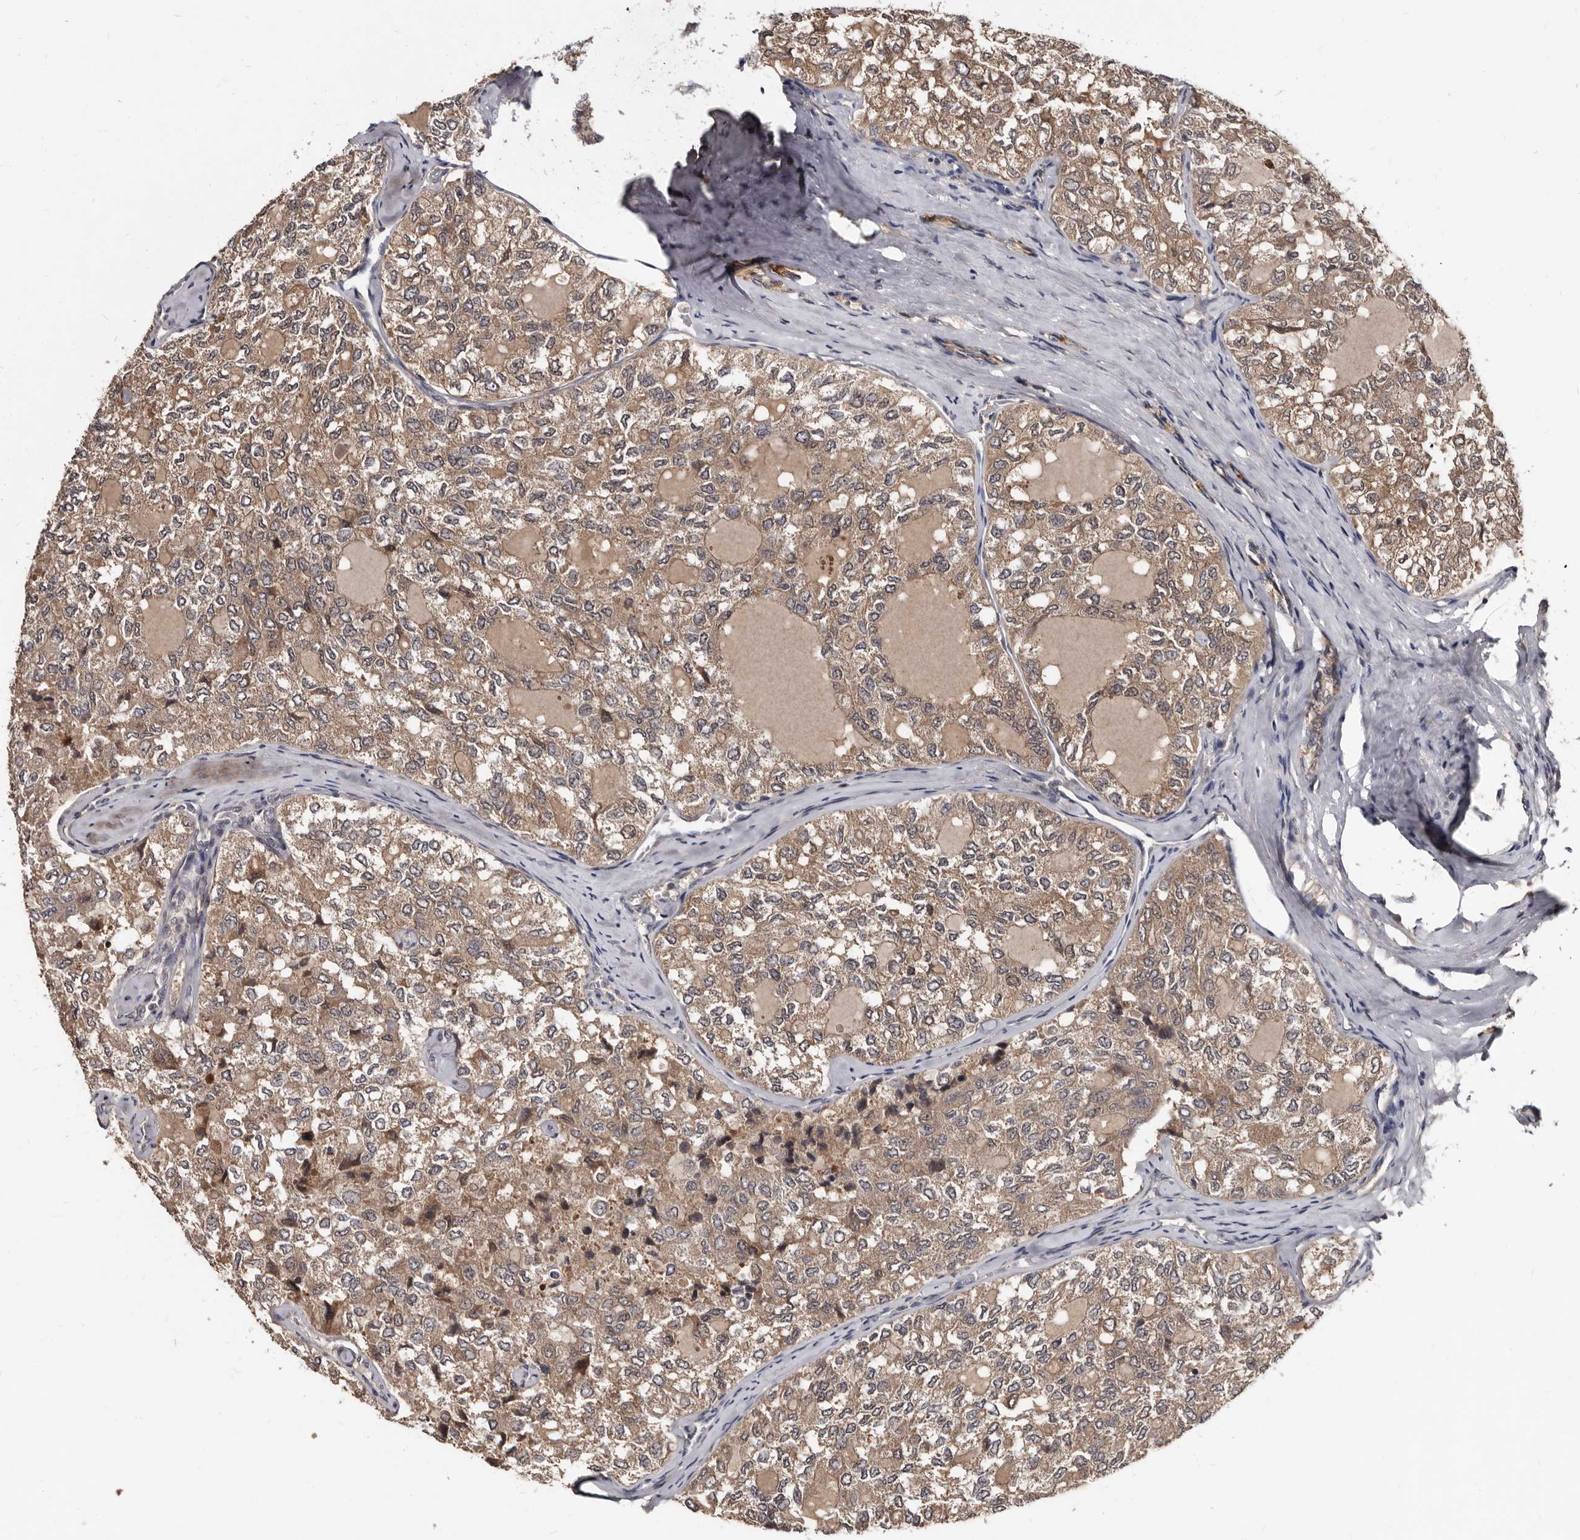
{"staining": {"intensity": "moderate", "quantity": ">75%", "location": "cytoplasmic/membranous"}, "tissue": "thyroid cancer", "cell_type": "Tumor cells", "image_type": "cancer", "snomed": [{"axis": "morphology", "description": "Follicular adenoma carcinoma, NOS"}, {"axis": "topography", "description": "Thyroid gland"}], "caption": "IHC of thyroid cancer (follicular adenoma carcinoma) shows medium levels of moderate cytoplasmic/membranous staining in about >75% of tumor cells.", "gene": "PMVK", "patient": {"sex": "male", "age": 75}}